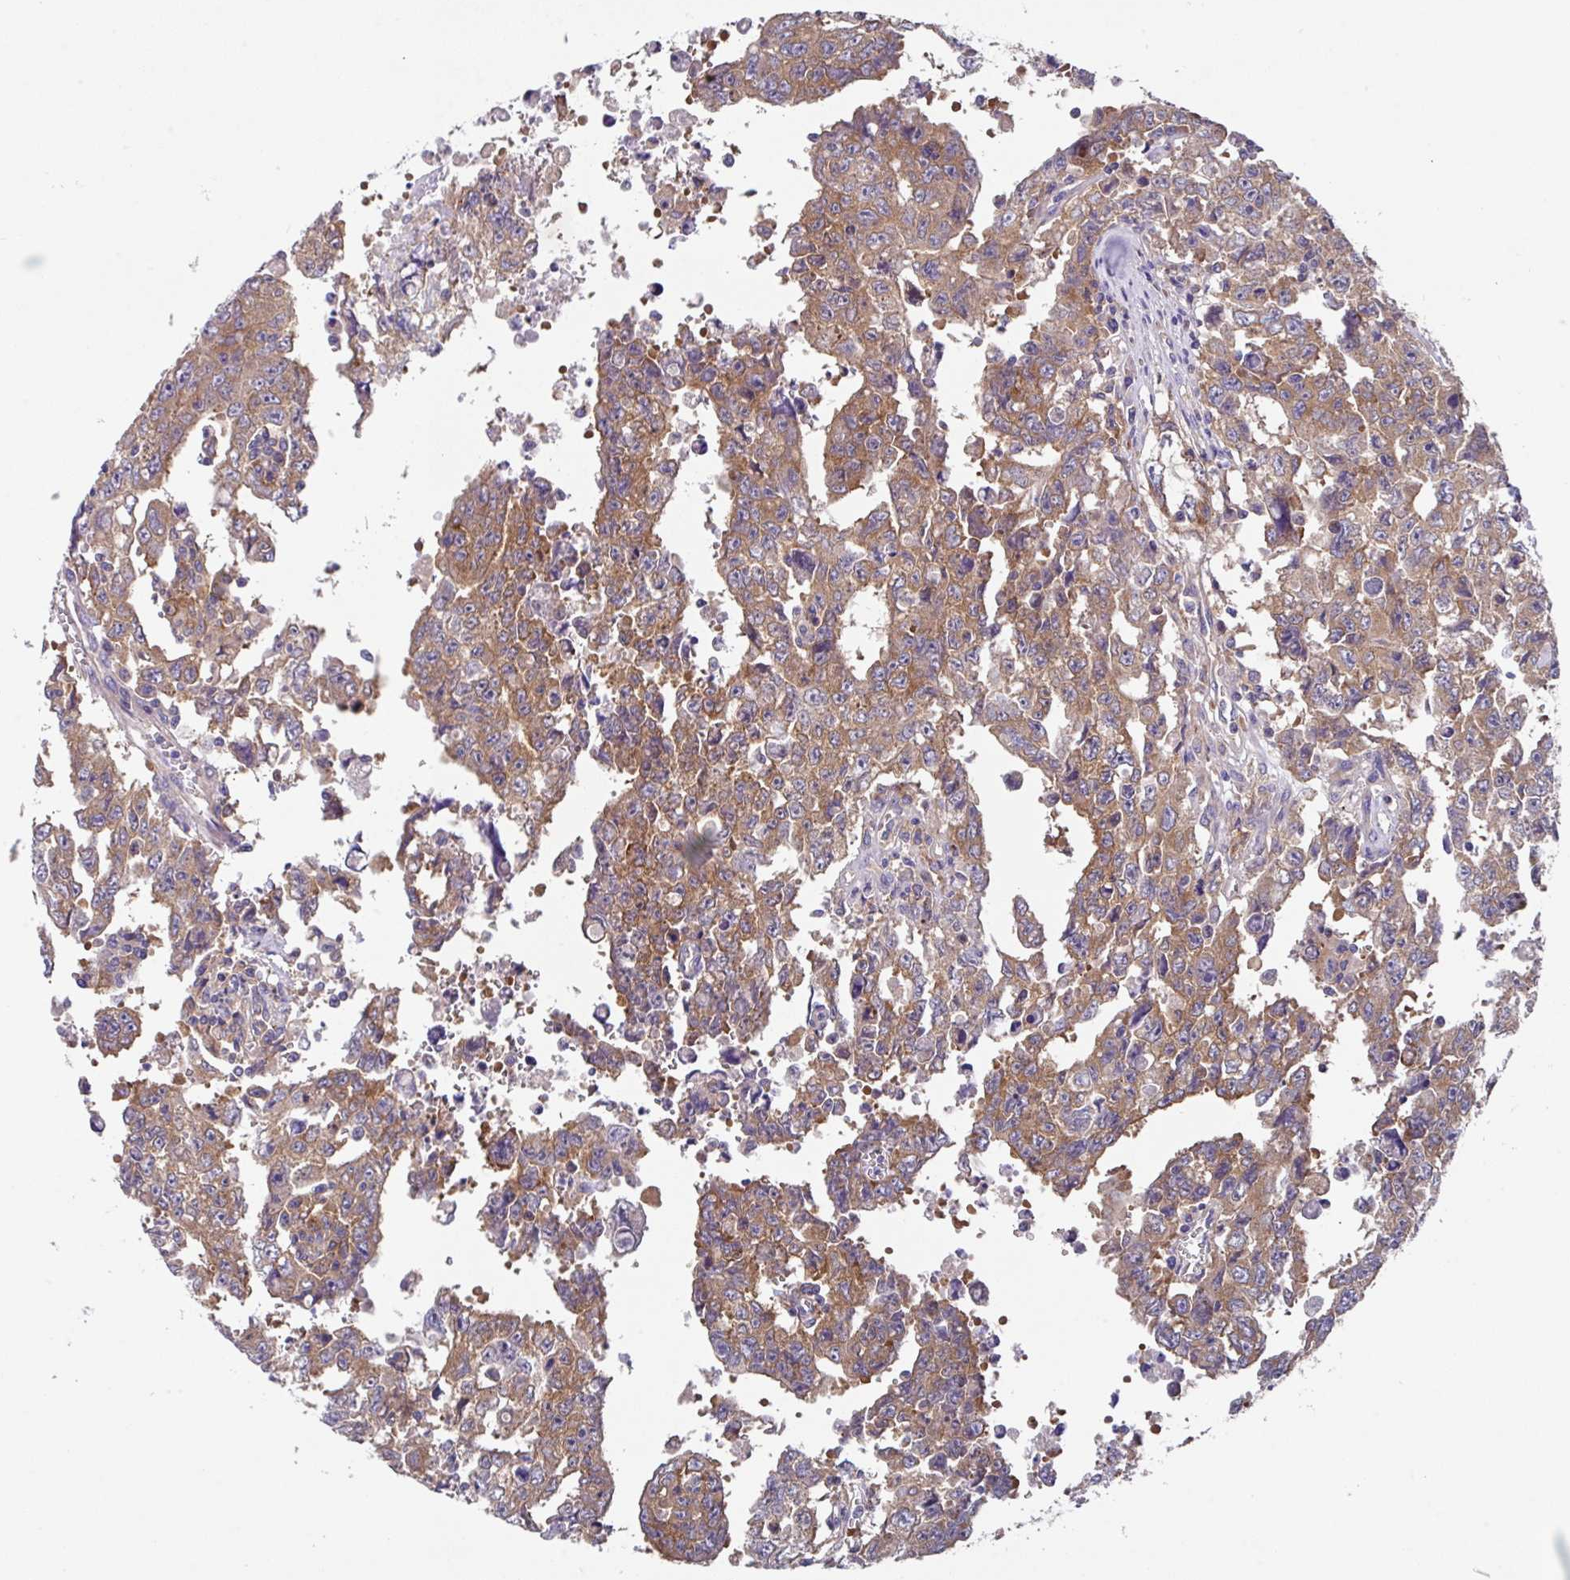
{"staining": {"intensity": "moderate", "quantity": ">75%", "location": "cytoplasmic/membranous"}, "tissue": "testis cancer", "cell_type": "Tumor cells", "image_type": "cancer", "snomed": [{"axis": "morphology", "description": "Carcinoma, Embryonal, NOS"}, {"axis": "topography", "description": "Testis"}], "caption": "Immunohistochemistry micrograph of neoplastic tissue: human testis cancer stained using IHC reveals medium levels of moderate protein expression localized specifically in the cytoplasmic/membranous of tumor cells, appearing as a cytoplasmic/membranous brown color.", "gene": "EIF4B", "patient": {"sex": "male", "age": 24}}